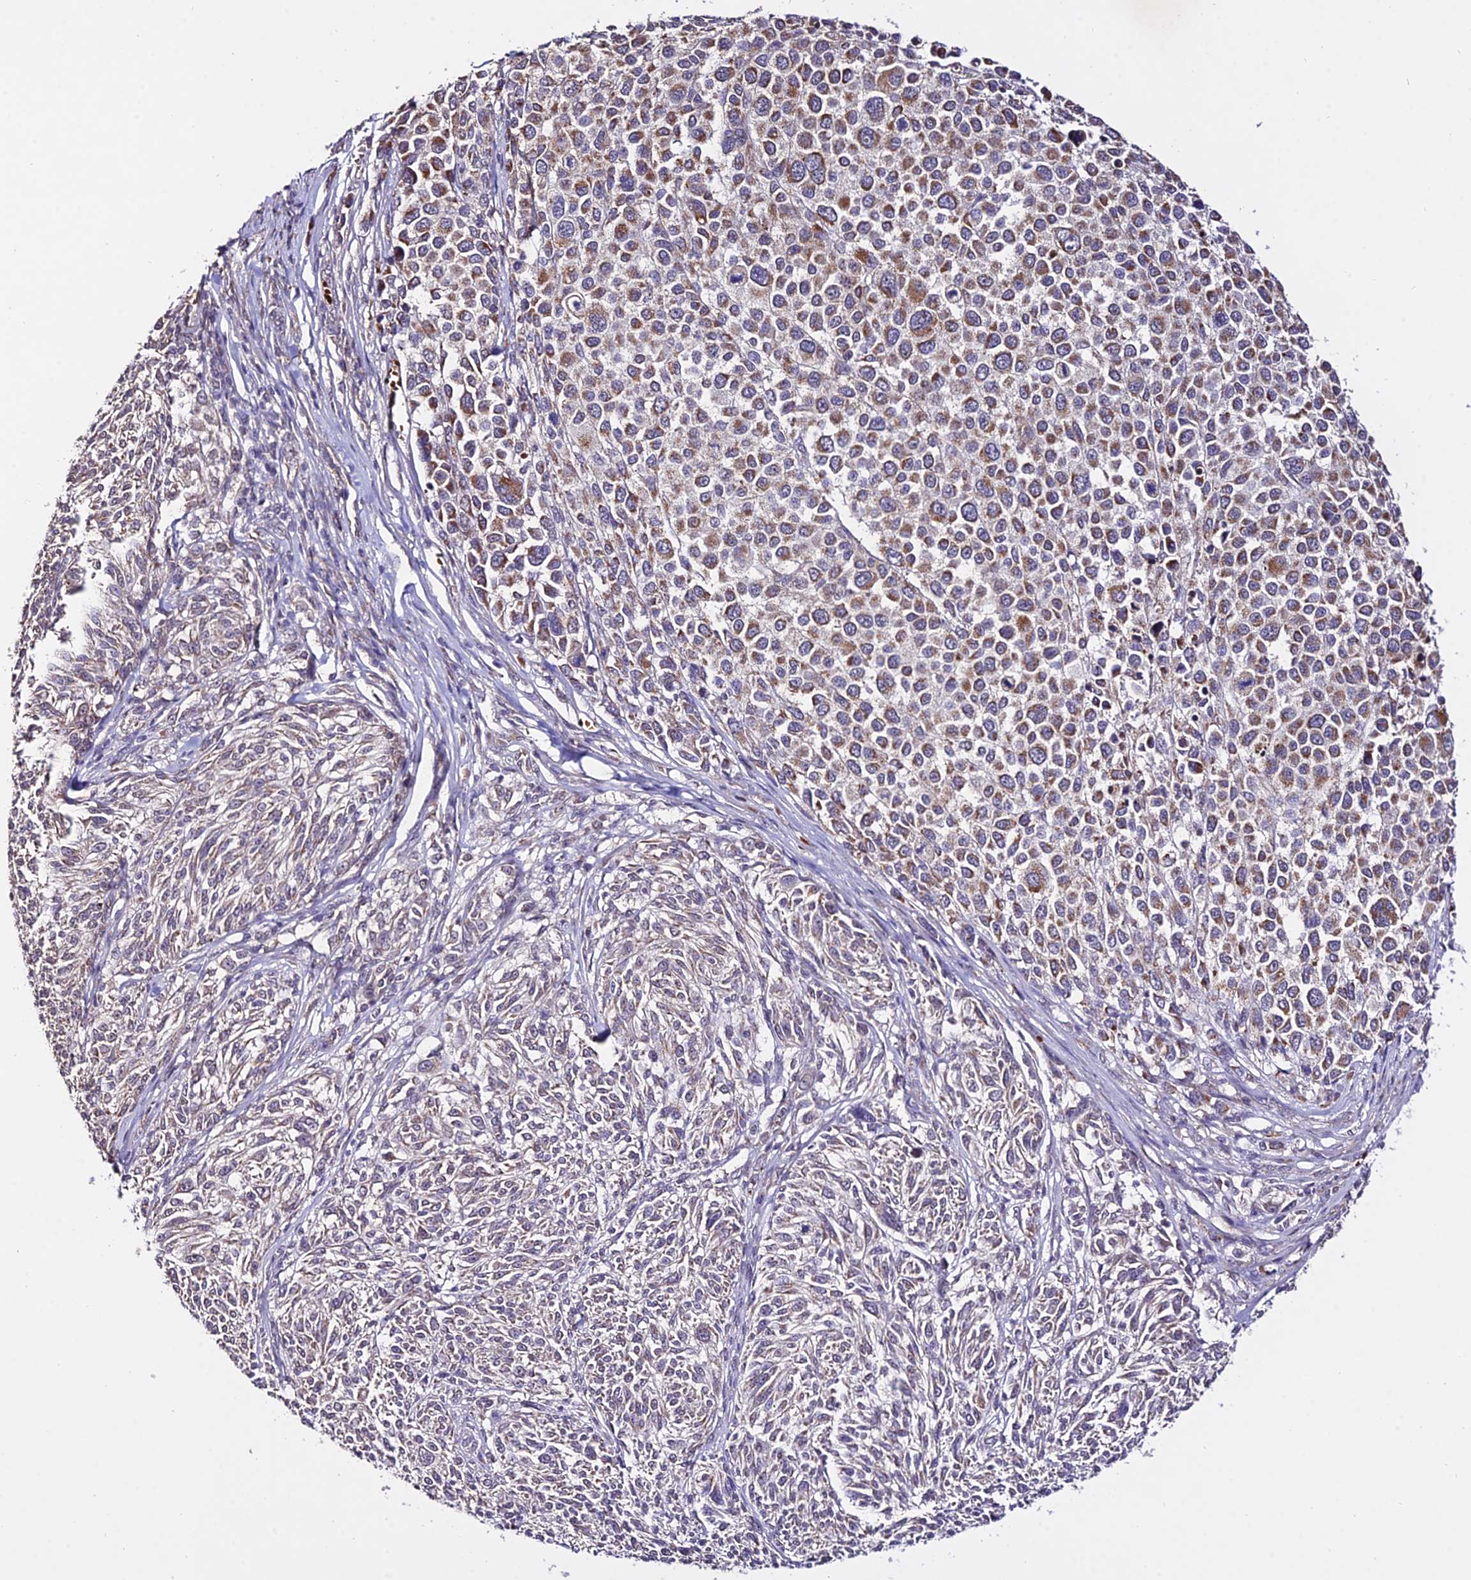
{"staining": {"intensity": "moderate", "quantity": "<25%", "location": "cytoplasmic/membranous"}, "tissue": "melanoma", "cell_type": "Tumor cells", "image_type": "cancer", "snomed": [{"axis": "morphology", "description": "Malignant melanoma, NOS"}, {"axis": "topography", "description": "Skin of trunk"}], "caption": "Melanoma stained with a protein marker exhibits moderate staining in tumor cells.", "gene": "WDR5B", "patient": {"sex": "male", "age": 71}}